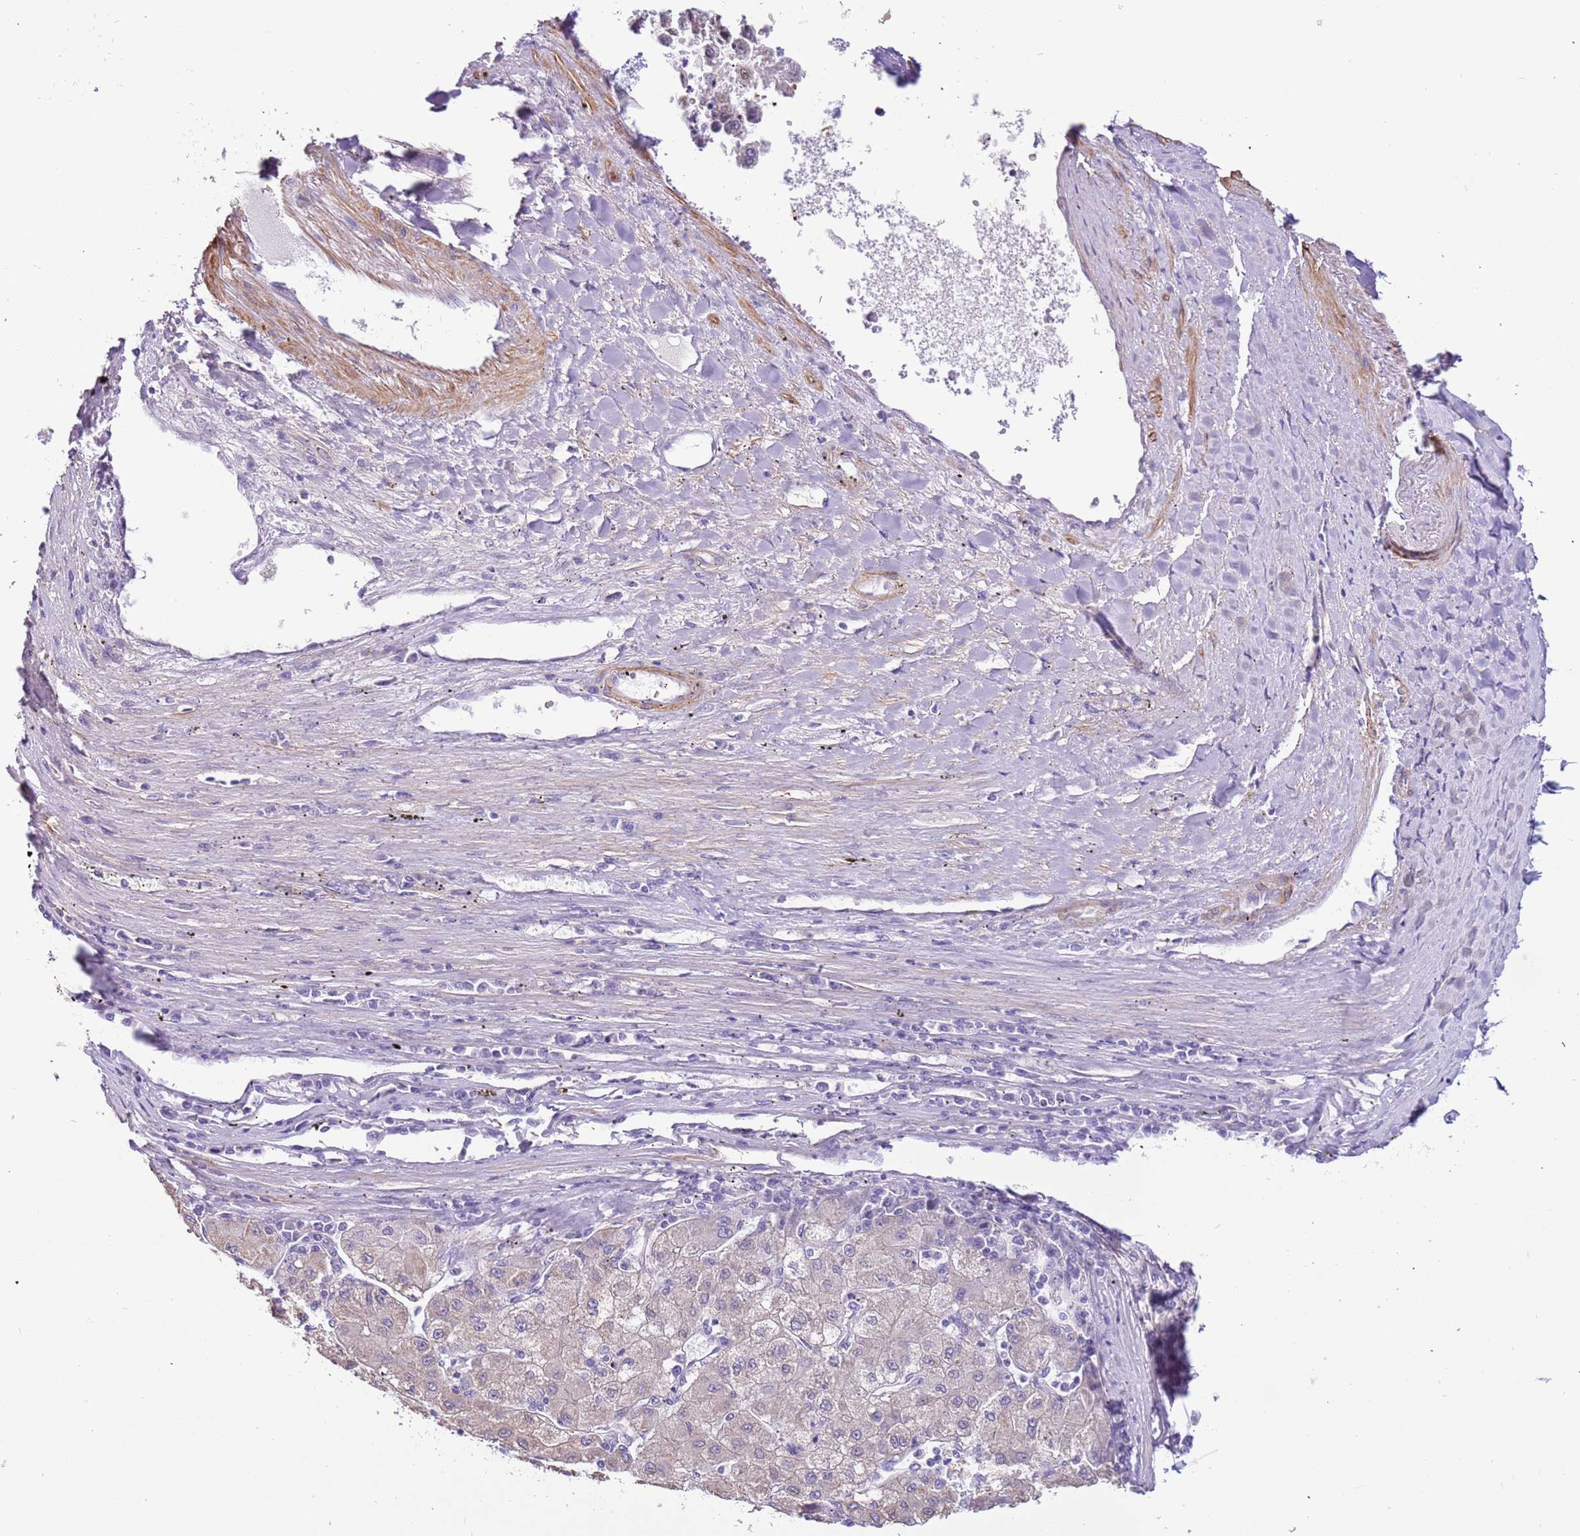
{"staining": {"intensity": "weak", "quantity": "<25%", "location": "cytoplasmic/membranous"}, "tissue": "liver cancer", "cell_type": "Tumor cells", "image_type": "cancer", "snomed": [{"axis": "morphology", "description": "Carcinoma, Hepatocellular, NOS"}, {"axis": "topography", "description": "Liver"}], "caption": "A high-resolution image shows immunohistochemistry (IHC) staining of hepatocellular carcinoma (liver), which displays no significant staining in tumor cells.", "gene": "PCGF2", "patient": {"sex": "male", "age": 72}}